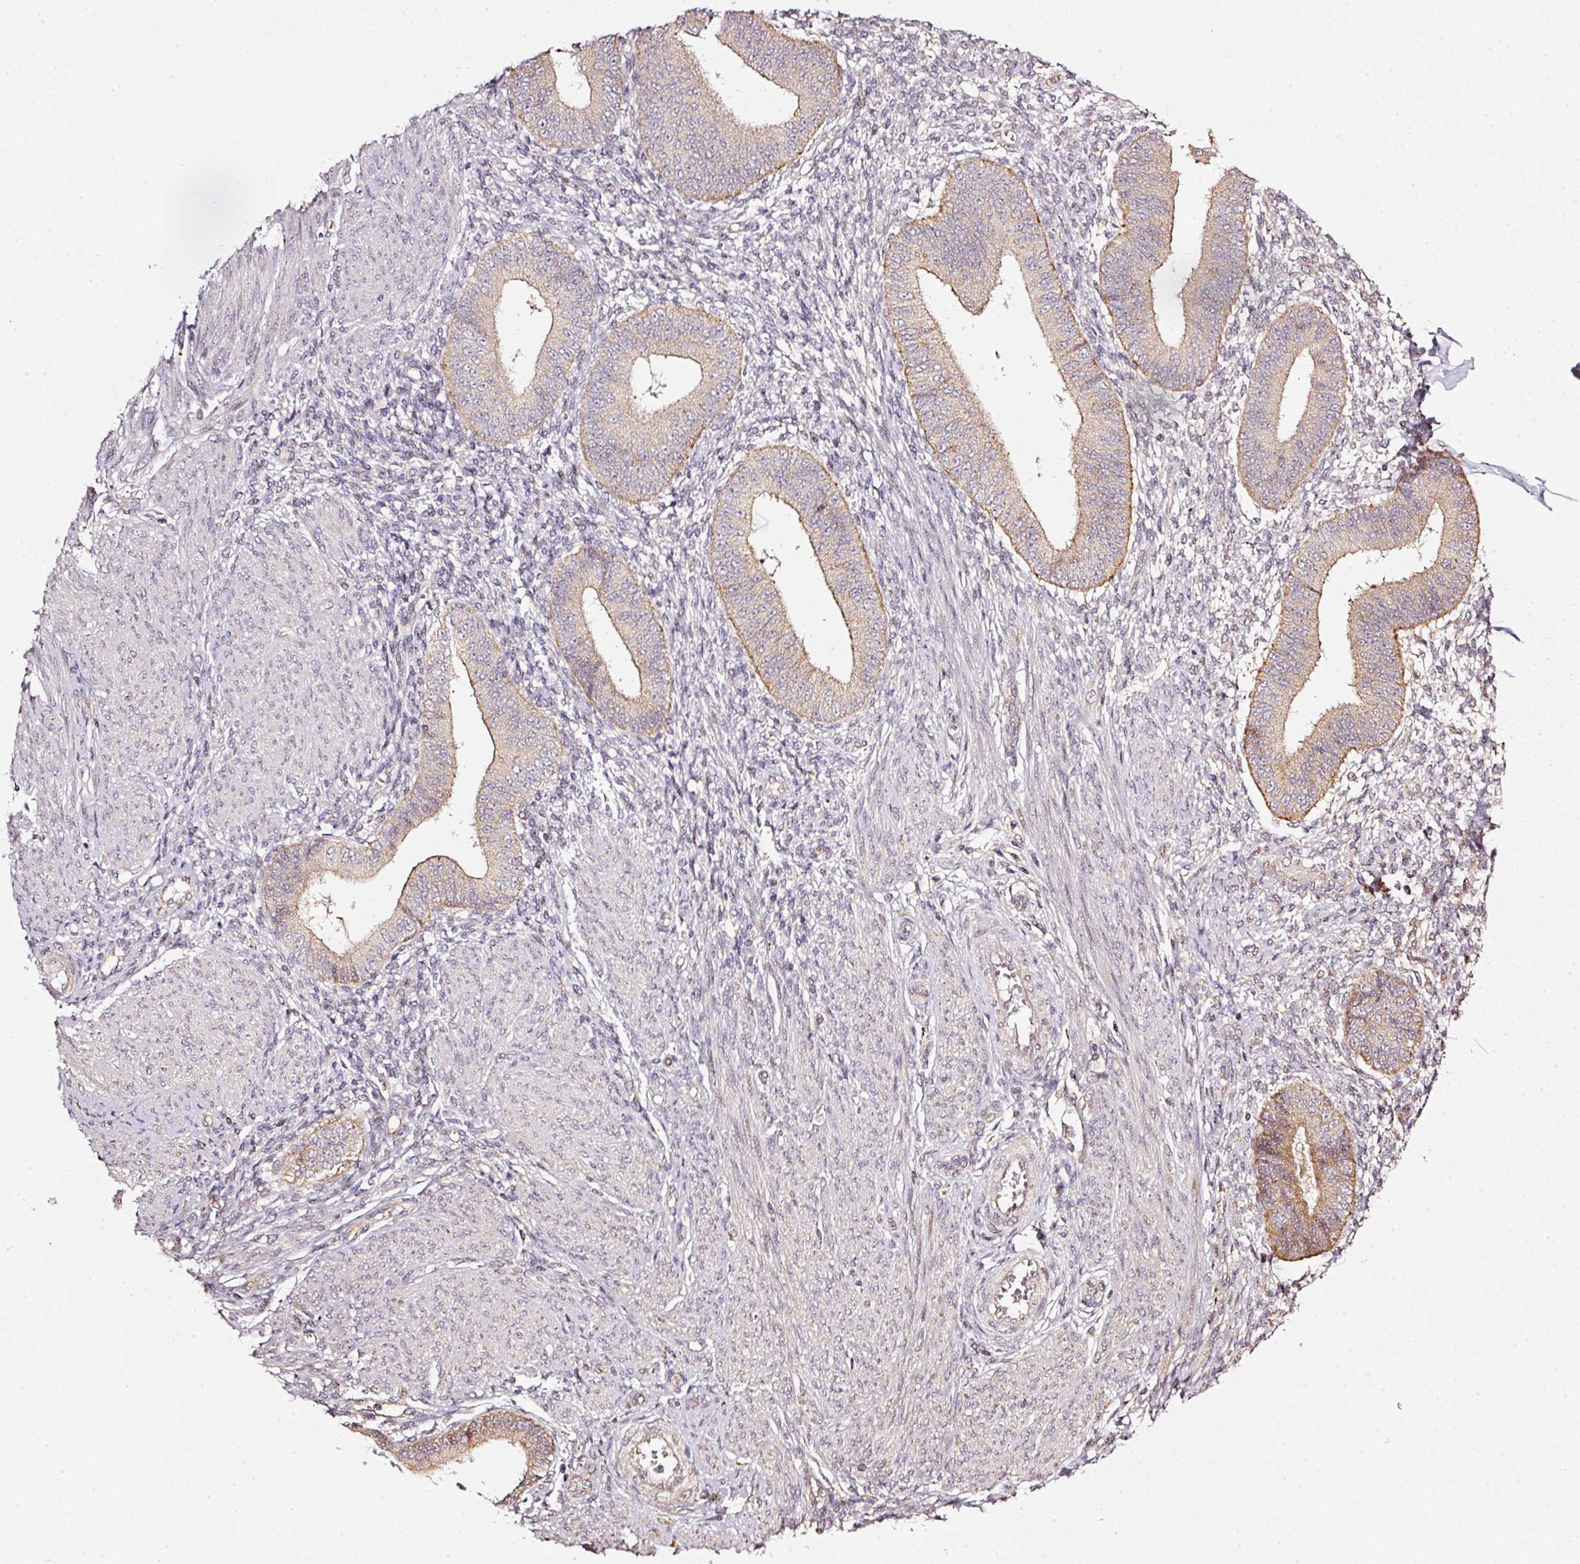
{"staining": {"intensity": "negative", "quantity": "none", "location": "none"}, "tissue": "endometrium", "cell_type": "Cells in endometrial stroma", "image_type": "normal", "snomed": [{"axis": "morphology", "description": "Normal tissue, NOS"}, {"axis": "topography", "description": "Endometrium"}], "caption": "Immunohistochemistry (IHC) image of normal endometrium: endometrium stained with DAB (3,3'-diaminobenzidine) exhibits no significant protein expression in cells in endometrial stroma. The staining was performed using DAB to visualize the protein expression in brown, while the nuclei were stained in blue with hematoxylin (Magnification: 20x).", "gene": "RAB35", "patient": {"sex": "female", "age": 49}}